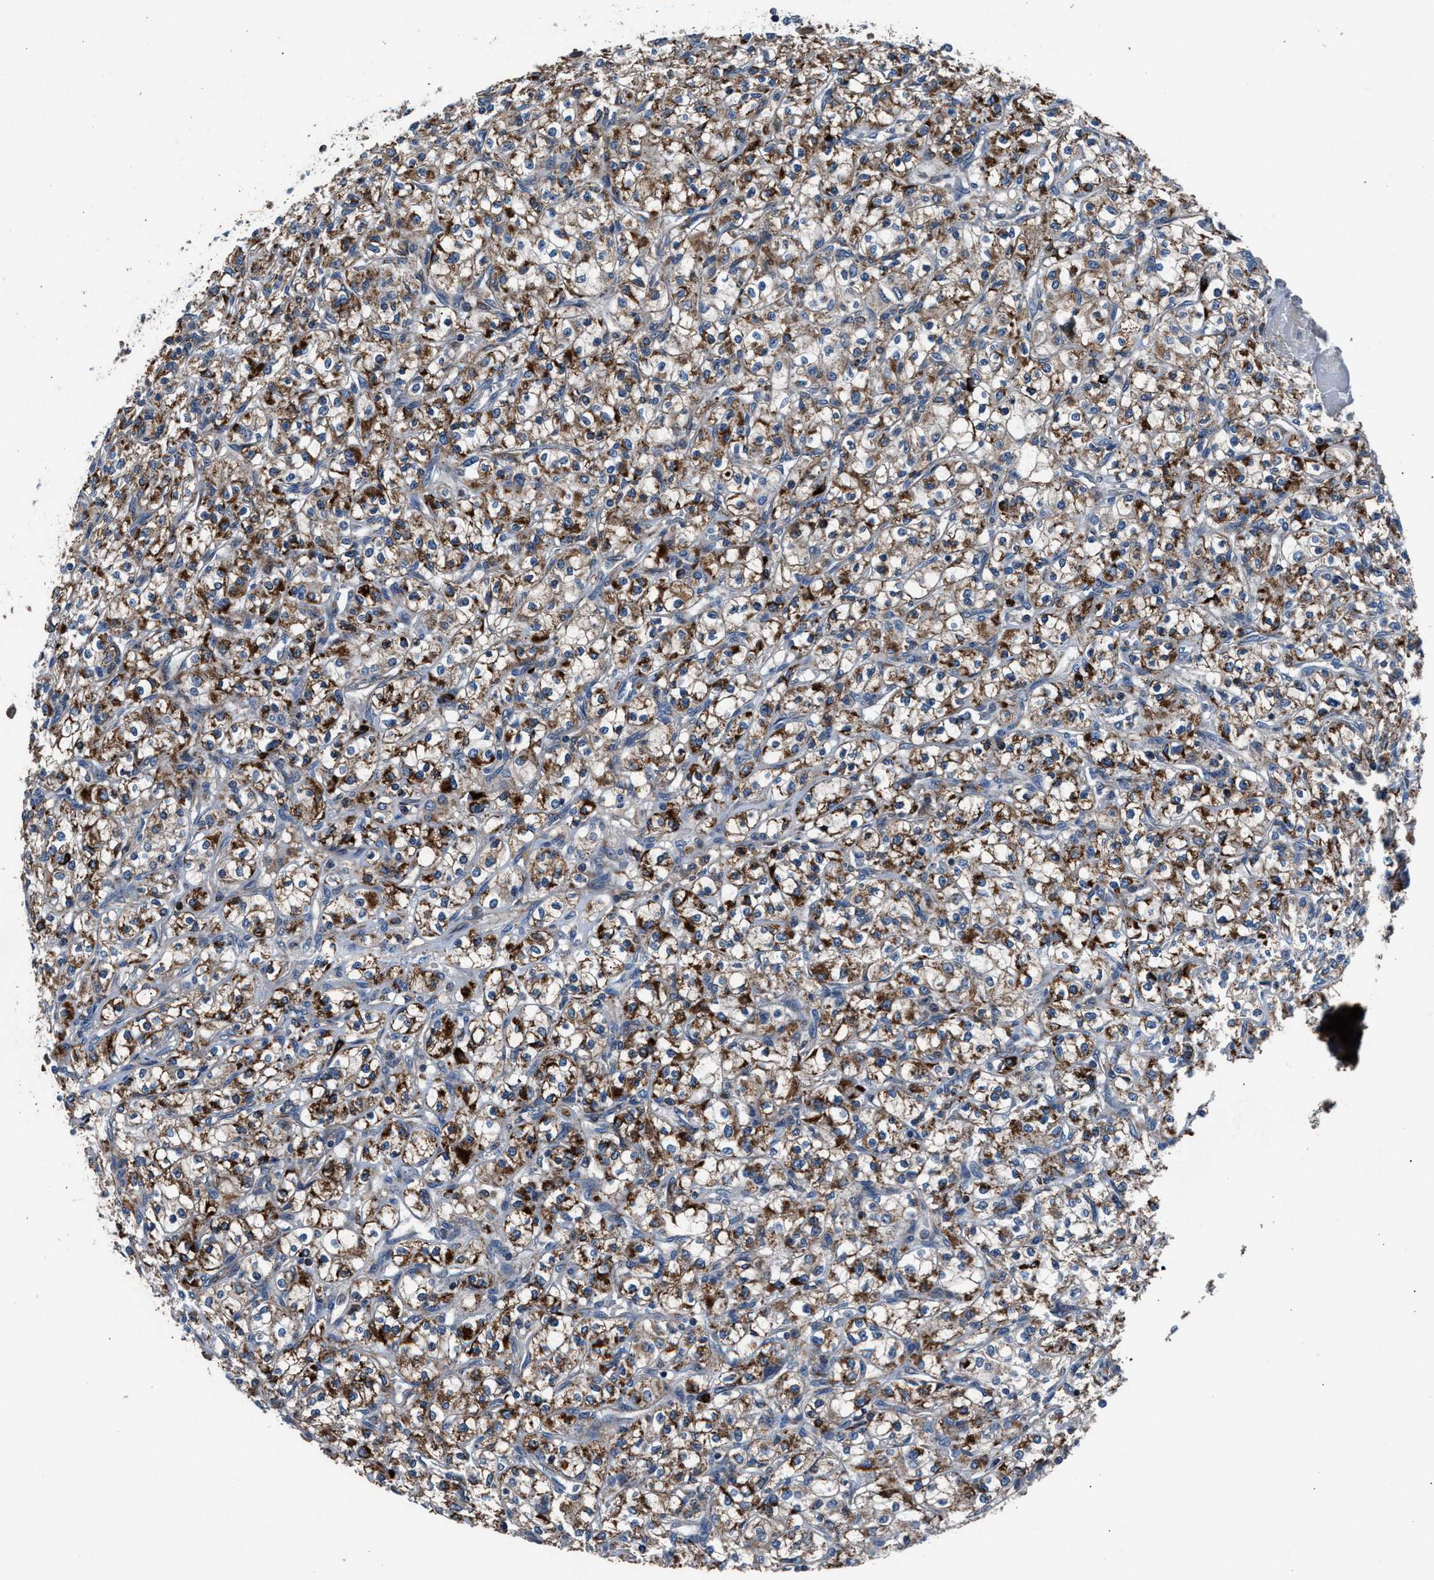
{"staining": {"intensity": "moderate", "quantity": ">75%", "location": "cytoplasmic/membranous"}, "tissue": "renal cancer", "cell_type": "Tumor cells", "image_type": "cancer", "snomed": [{"axis": "morphology", "description": "Adenocarcinoma, NOS"}, {"axis": "topography", "description": "Kidney"}], "caption": "DAB (3,3'-diaminobenzidine) immunohistochemical staining of human adenocarcinoma (renal) shows moderate cytoplasmic/membranous protein staining in about >75% of tumor cells. Immunohistochemistry (ihc) stains the protein of interest in brown and the nuclei are stained blue.", "gene": "FAM221A", "patient": {"sex": "male", "age": 77}}